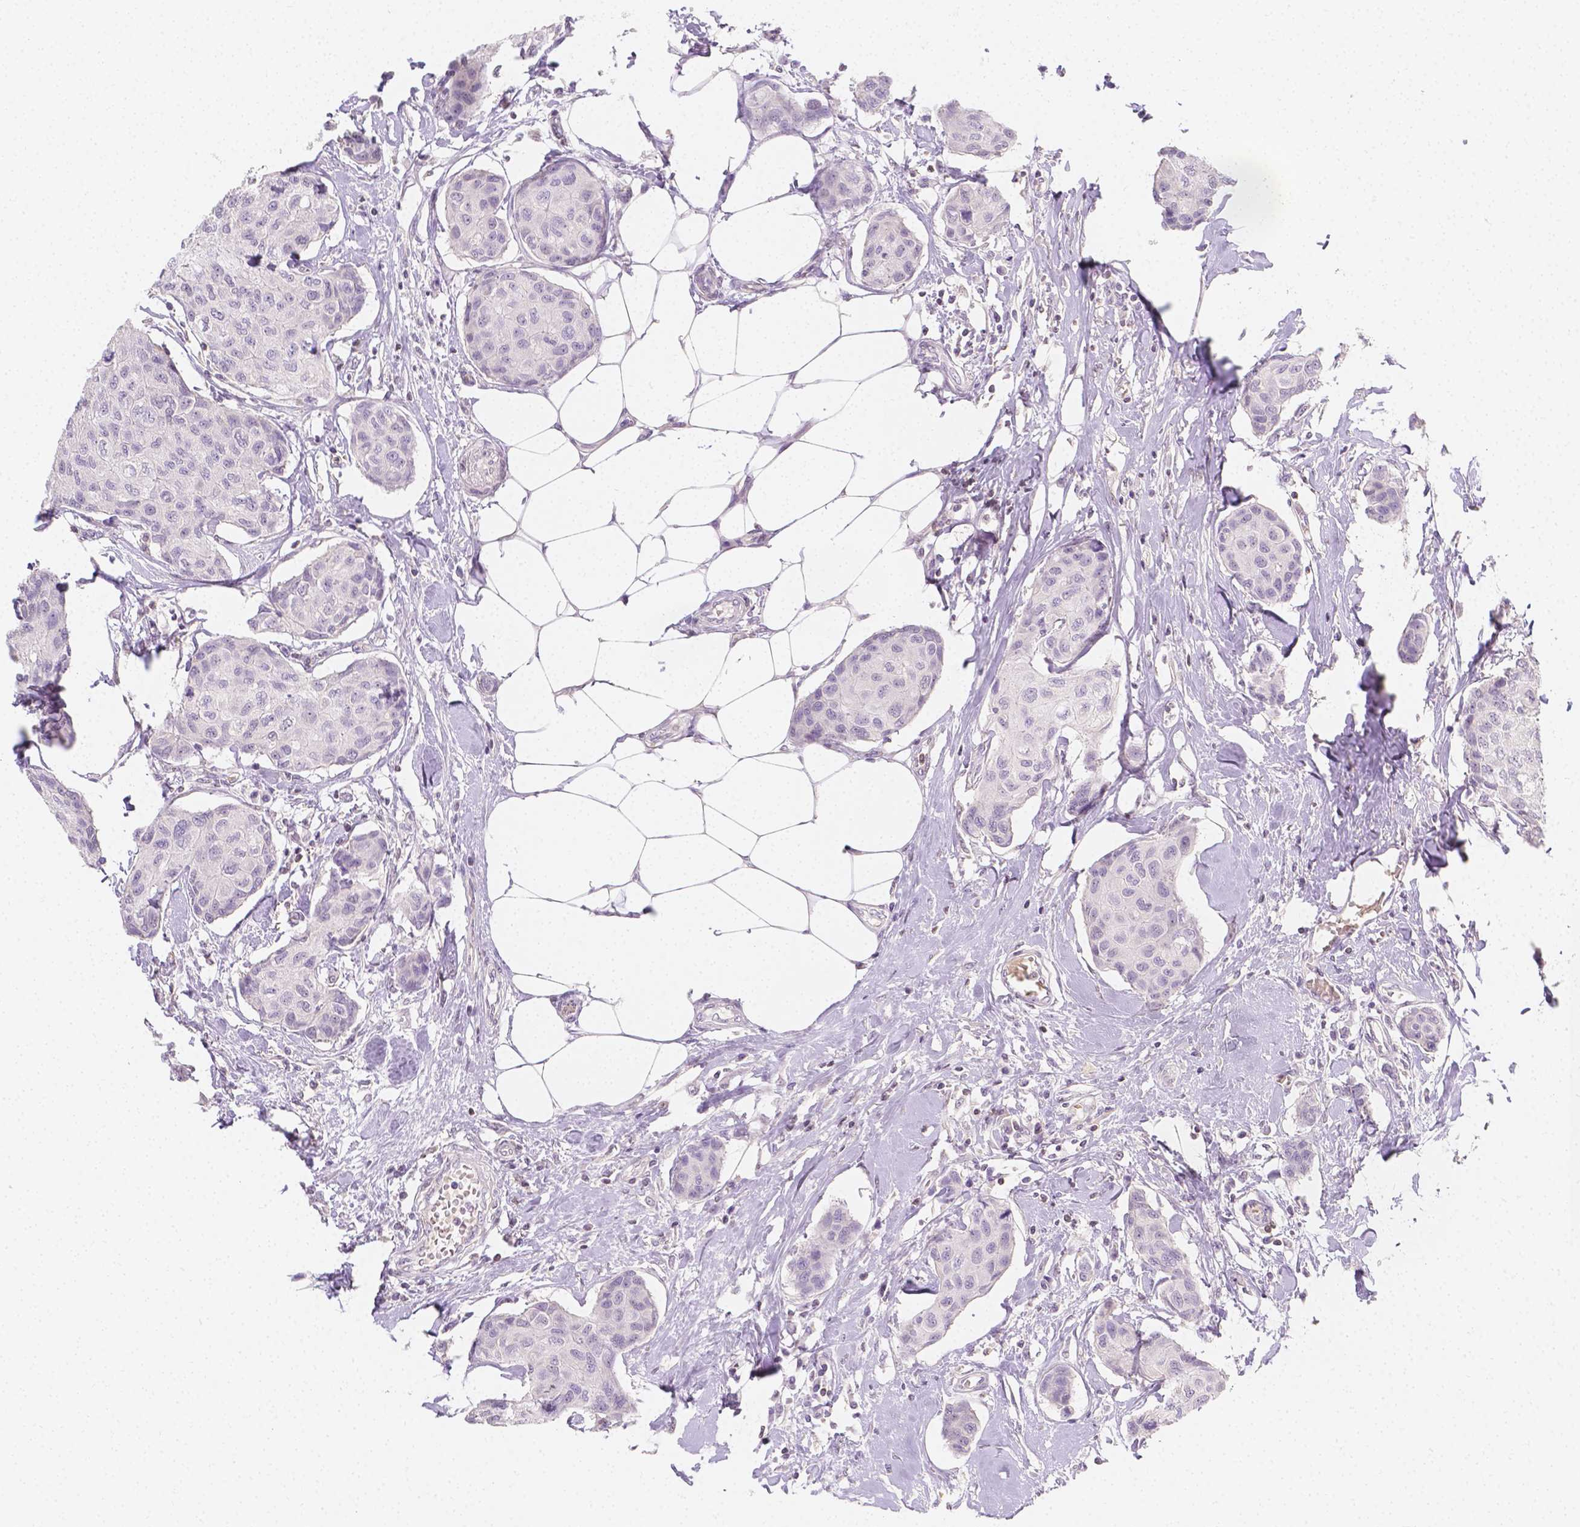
{"staining": {"intensity": "negative", "quantity": "none", "location": "none"}, "tissue": "breast cancer", "cell_type": "Tumor cells", "image_type": "cancer", "snomed": [{"axis": "morphology", "description": "Duct carcinoma"}, {"axis": "topography", "description": "Breast"}], "caption": "This is an IHC photomicrograph of human intraductal carcinoma (breast). There is no staining in tumor cells.", "gene": "SGTB", "patient": {"sex": "female", "age": 80}}